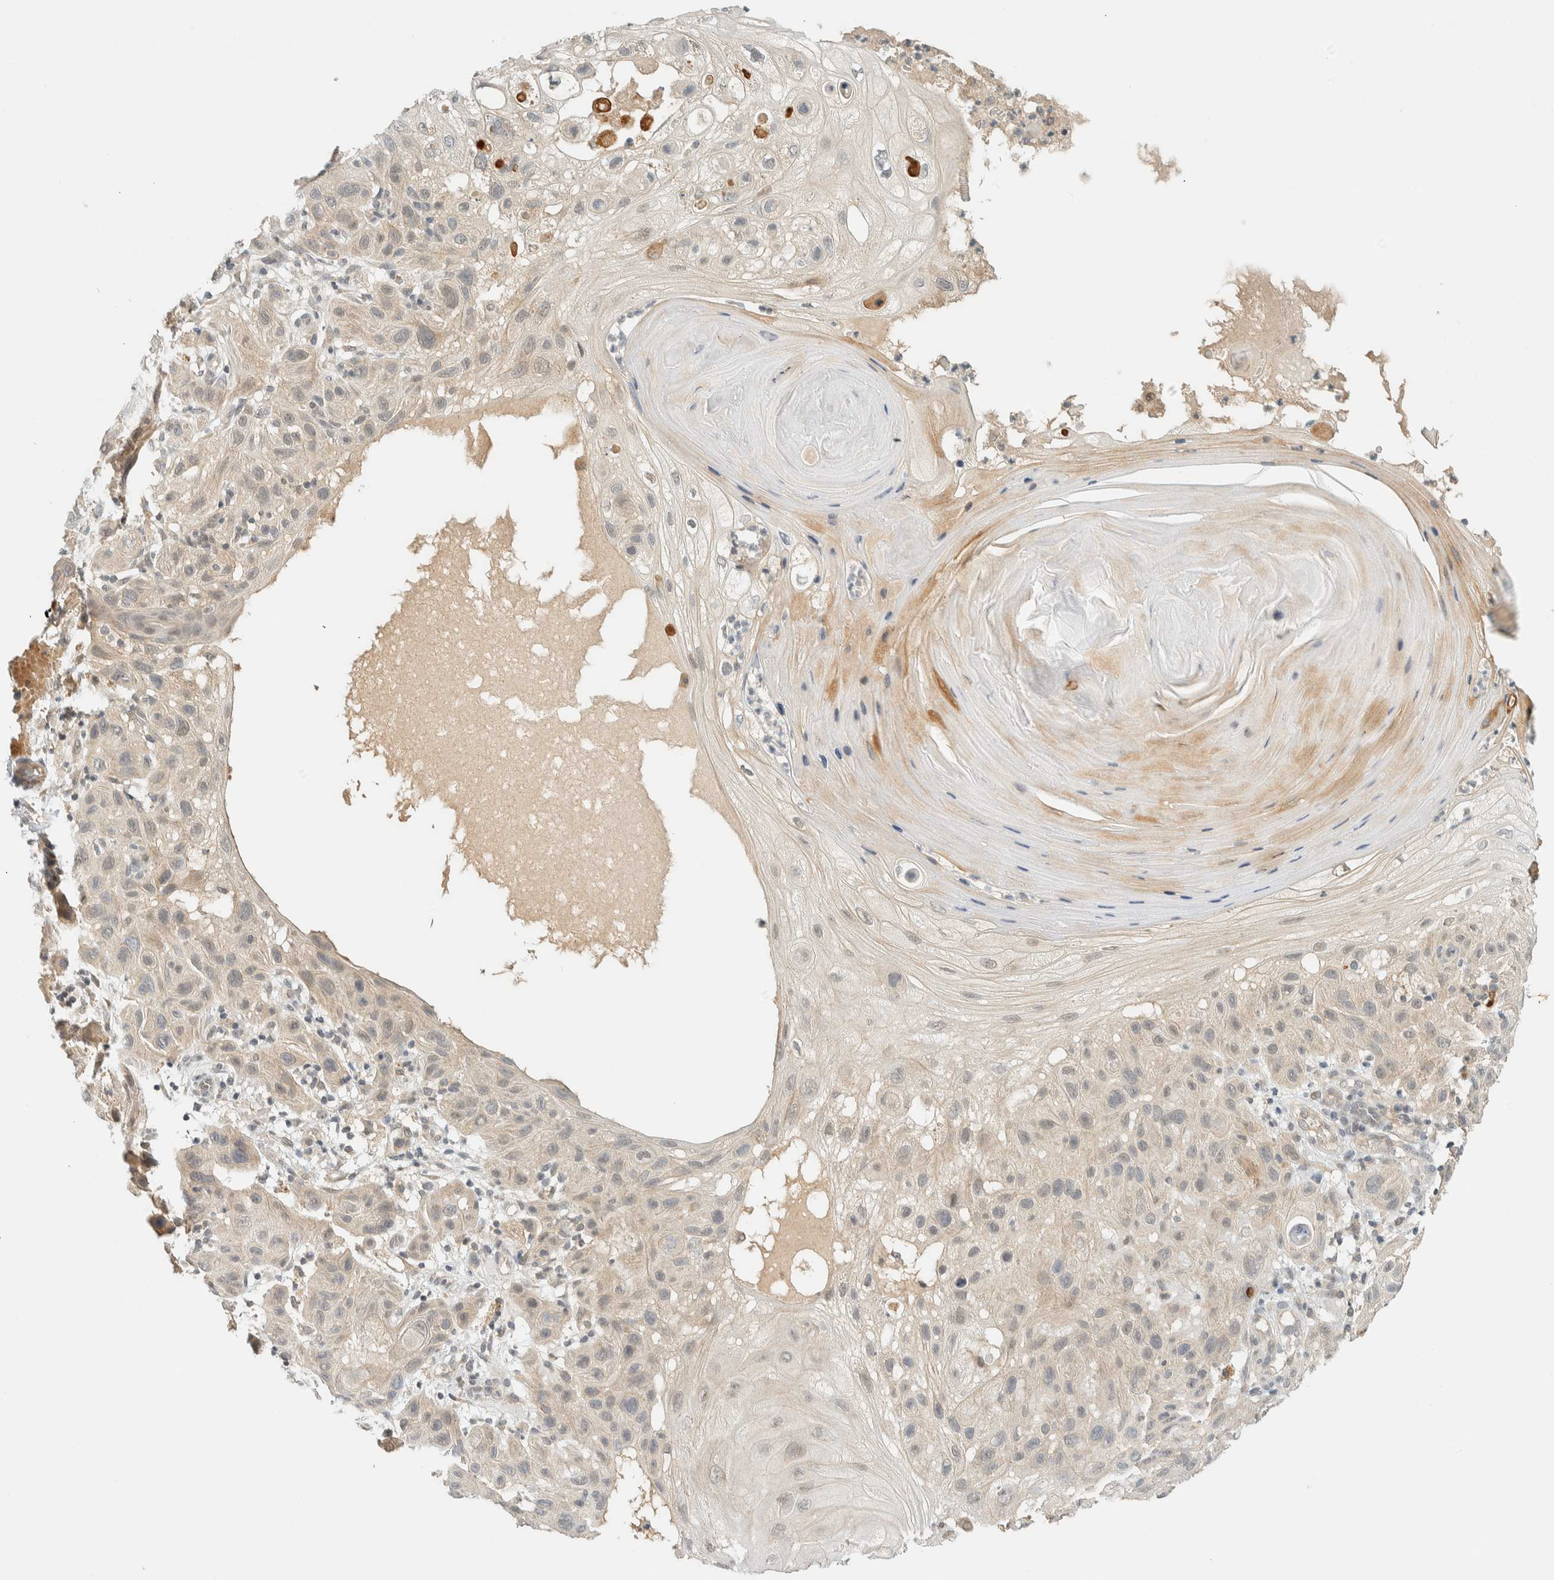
{"staining": {"intensity": "weak", "quantity": "25%-75%", "location": "cytoplasmic/membranous"}, "tissue": "skin cancer", "cell_type": "Tumor cells", "image_type": "cancer", "snomed": [{"axis": "morphology", "description": "Squamous cell carcinoma, NOS"}, {"axis": "topography", "description": "Skin"}], "caption": "Immunohistochemistry of skin cancer demonstrates low levels of weak cytoplasmic/membranous positivity in approximately 25%-75% of tumor cells. Nuclei are stained in blue.", "gene": "KIFAP3", "patient": {"sex": "female", "age": 96}}